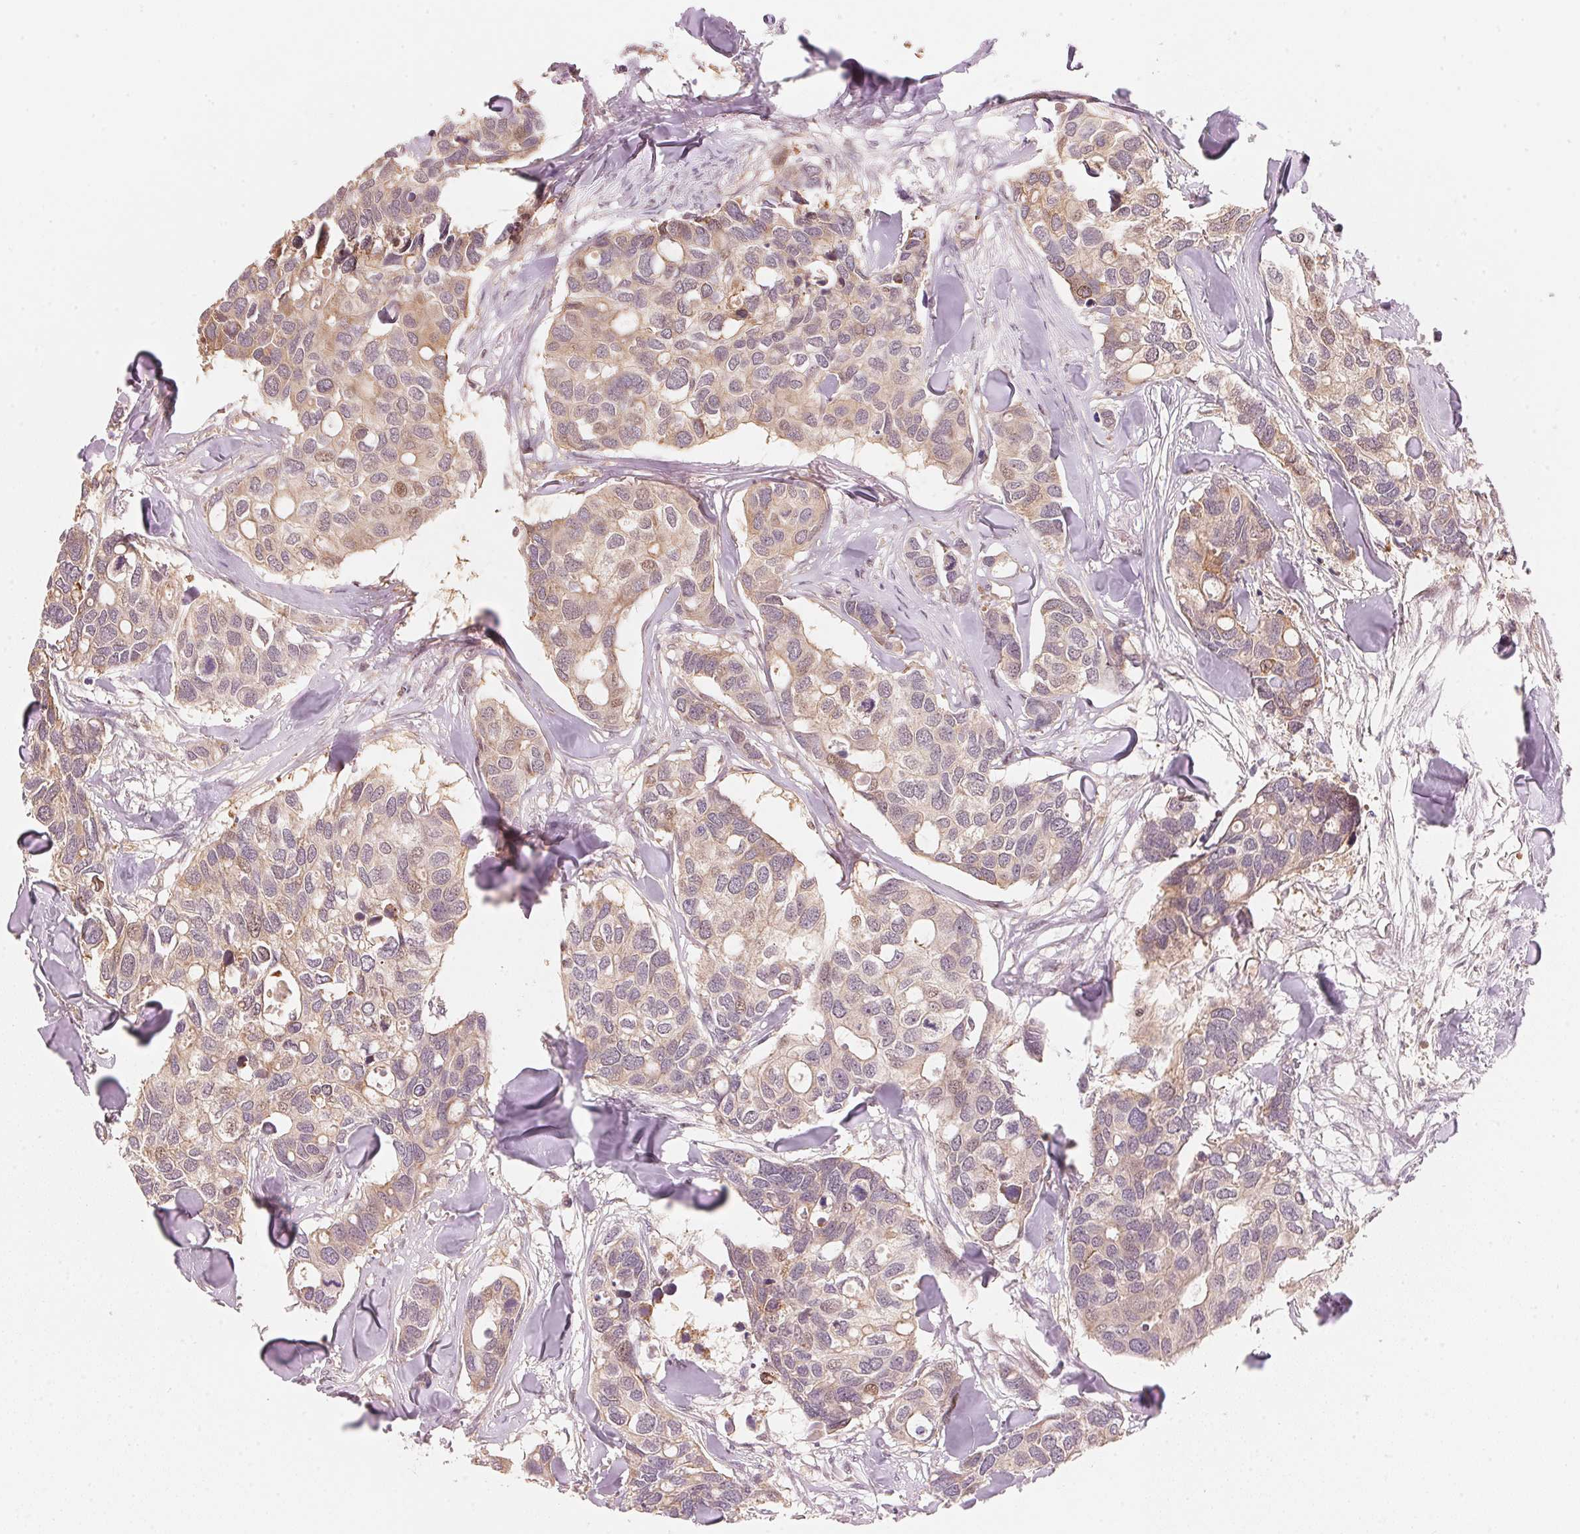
{"staining": {"intensity": "weak", "quantity": "25%-75%", "location": "cytoplasmic/membranous,nuclear"}, "tissue": "breast cancer", "cell_type": "Tumor cells", "image_type": "cancer", "snomed": [{"axis": "morphology", "description": "Duct carcinoma"}, {"axis": "topography", "description": "Breast"}], "caption": "This histopathology image shows IHC staining of breast cancer (invasive ductal carcinoma), with low weak cytoplasmic/membranous and nuclear positivity in approximately 25%-75% of tumor cells.", "gene": "PRKN", "patient": {"sex": "female", "age": 83}}